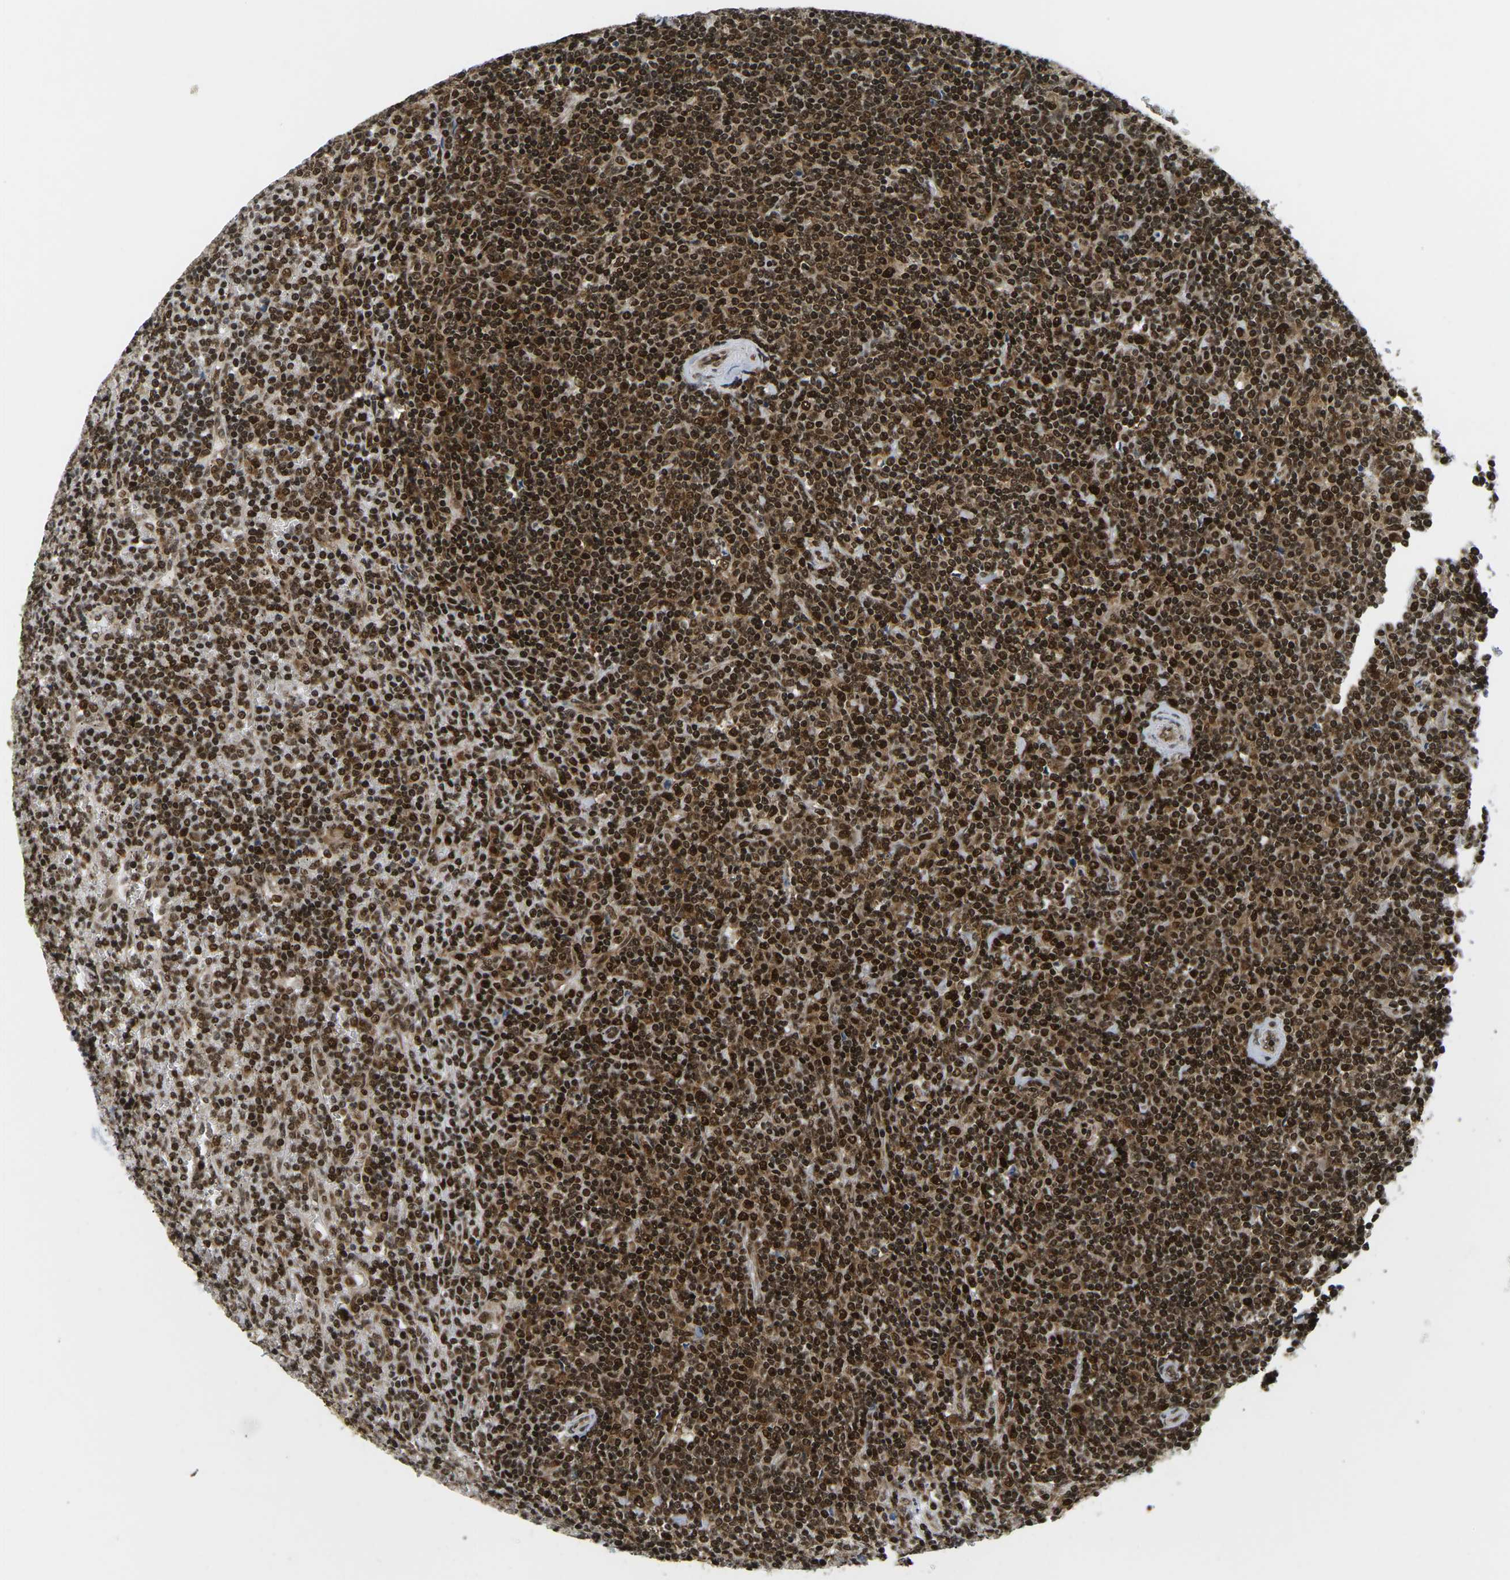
{"staining": {"intensity": "strong", "quantity": ">75%", "location": "cytoplasmic/membranous,nuclear"}, "tissue": "lymphoma", "cell_type": "Tumor cells", "image_type": "cancer", "snomed": [{"axis": "morphology", "description": "Malignant lymphoma, non-Hodgkin's type, Low grade"}, {"axis": "topography", "description": "Spleen"}], "caption": "This is an image of IHC staining of lymphoma, which shows strong staining in the cytoplasmic/membranous and nuclear of tumor cells.", "gene": "CELF1", "patient": {"sex": "female", "age": 19}}